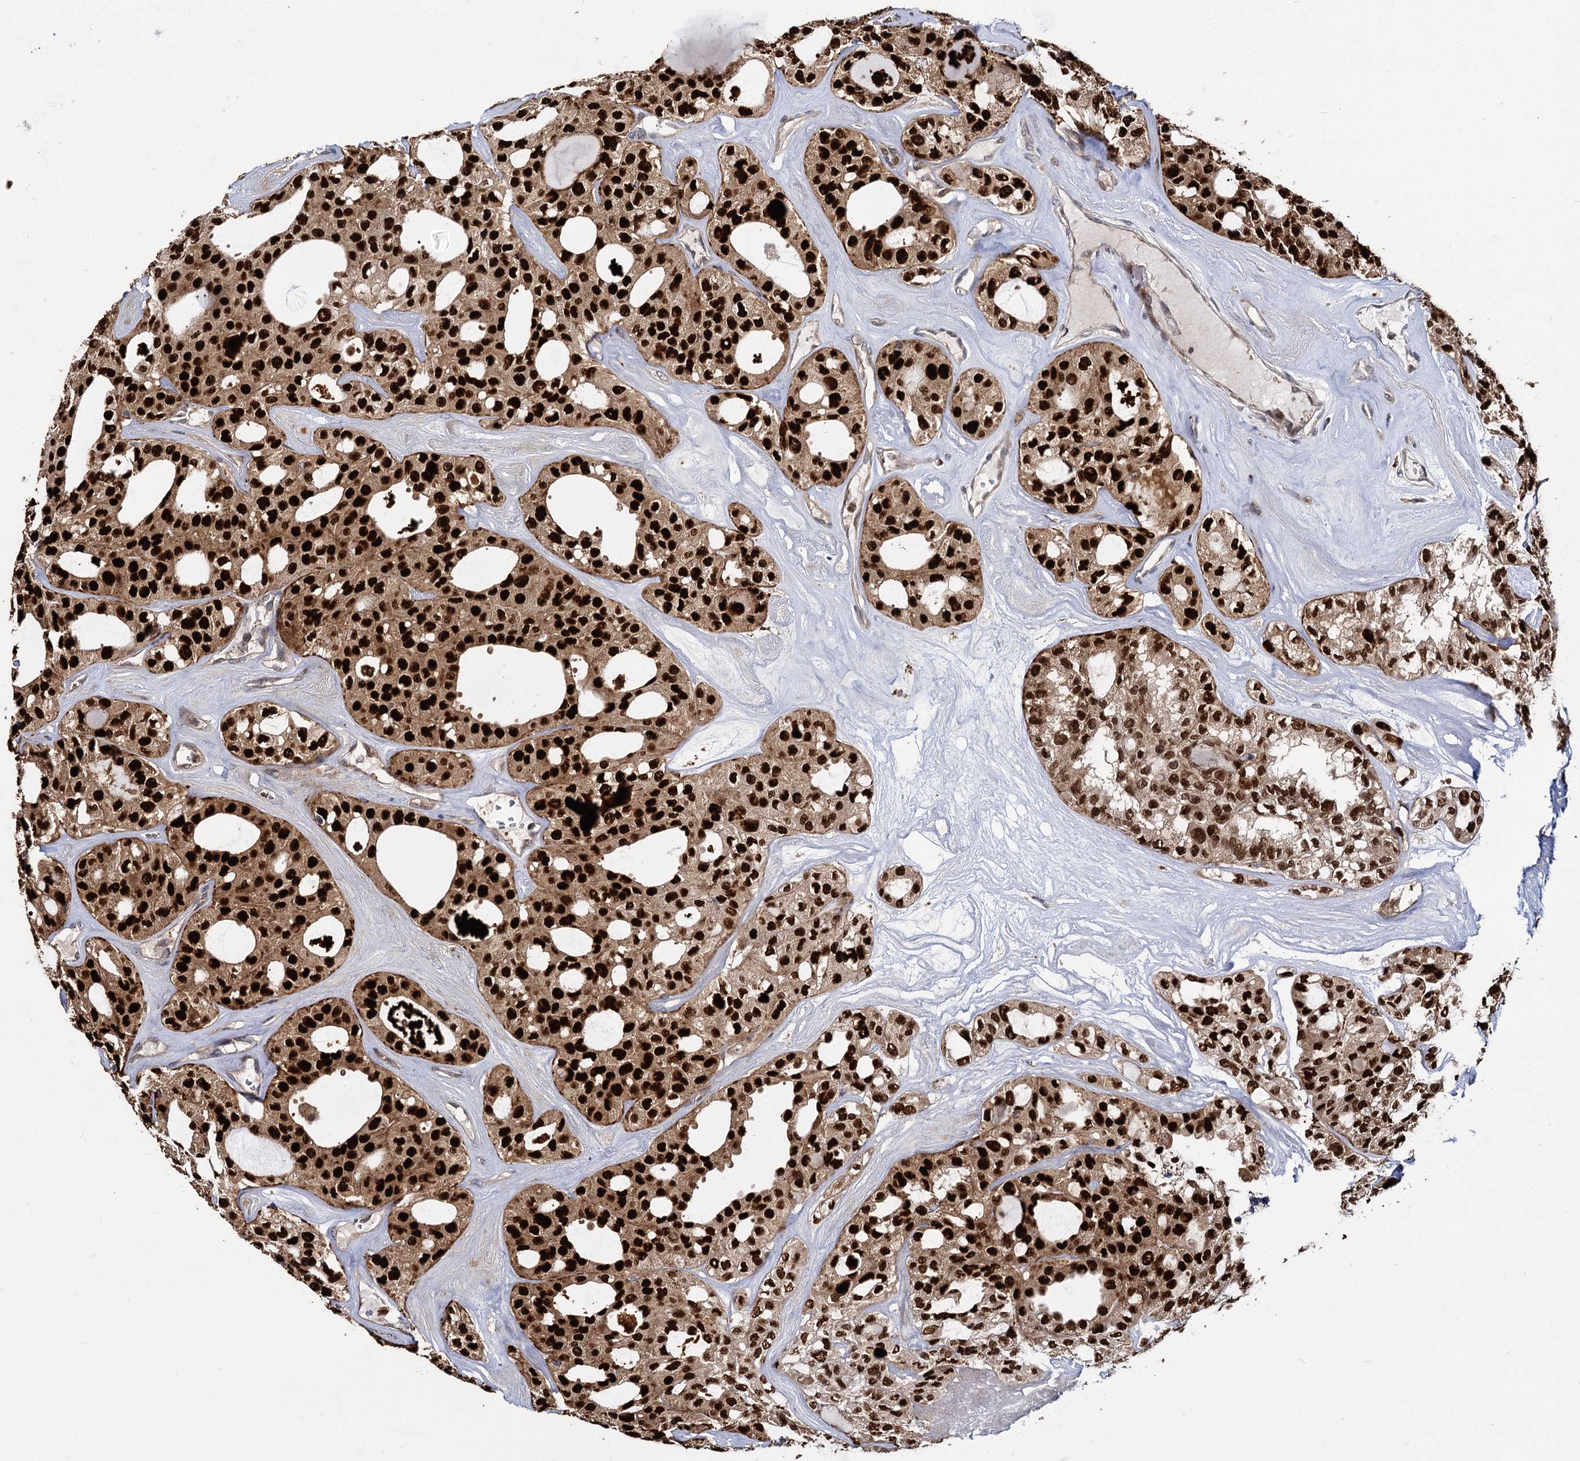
{"staining": {"intensity": "strong", "quantity": ">75%", "location": "cytoplasmic/membranous,nuclear"}, "tissue": "thyroid cancer", "cell_type": "Tumor cells", "image_type": "cancer", "snomed": [{"axis": "morphology", "description": "Follicular adenoma carcinoma, NOS"}, {"axis": "topography", "description": "Thyroid gland"}], "caption": "Thyroid cancer (follicular adenoma carcinoma) tissue reveals strong cytoplasmic/membranous and nuclear expression in approximately >75% of tumor cells, visualized by immunohistochemistry.", "gene": "GAL3ST4", "patient": {"sex": "male", "age": 75}}